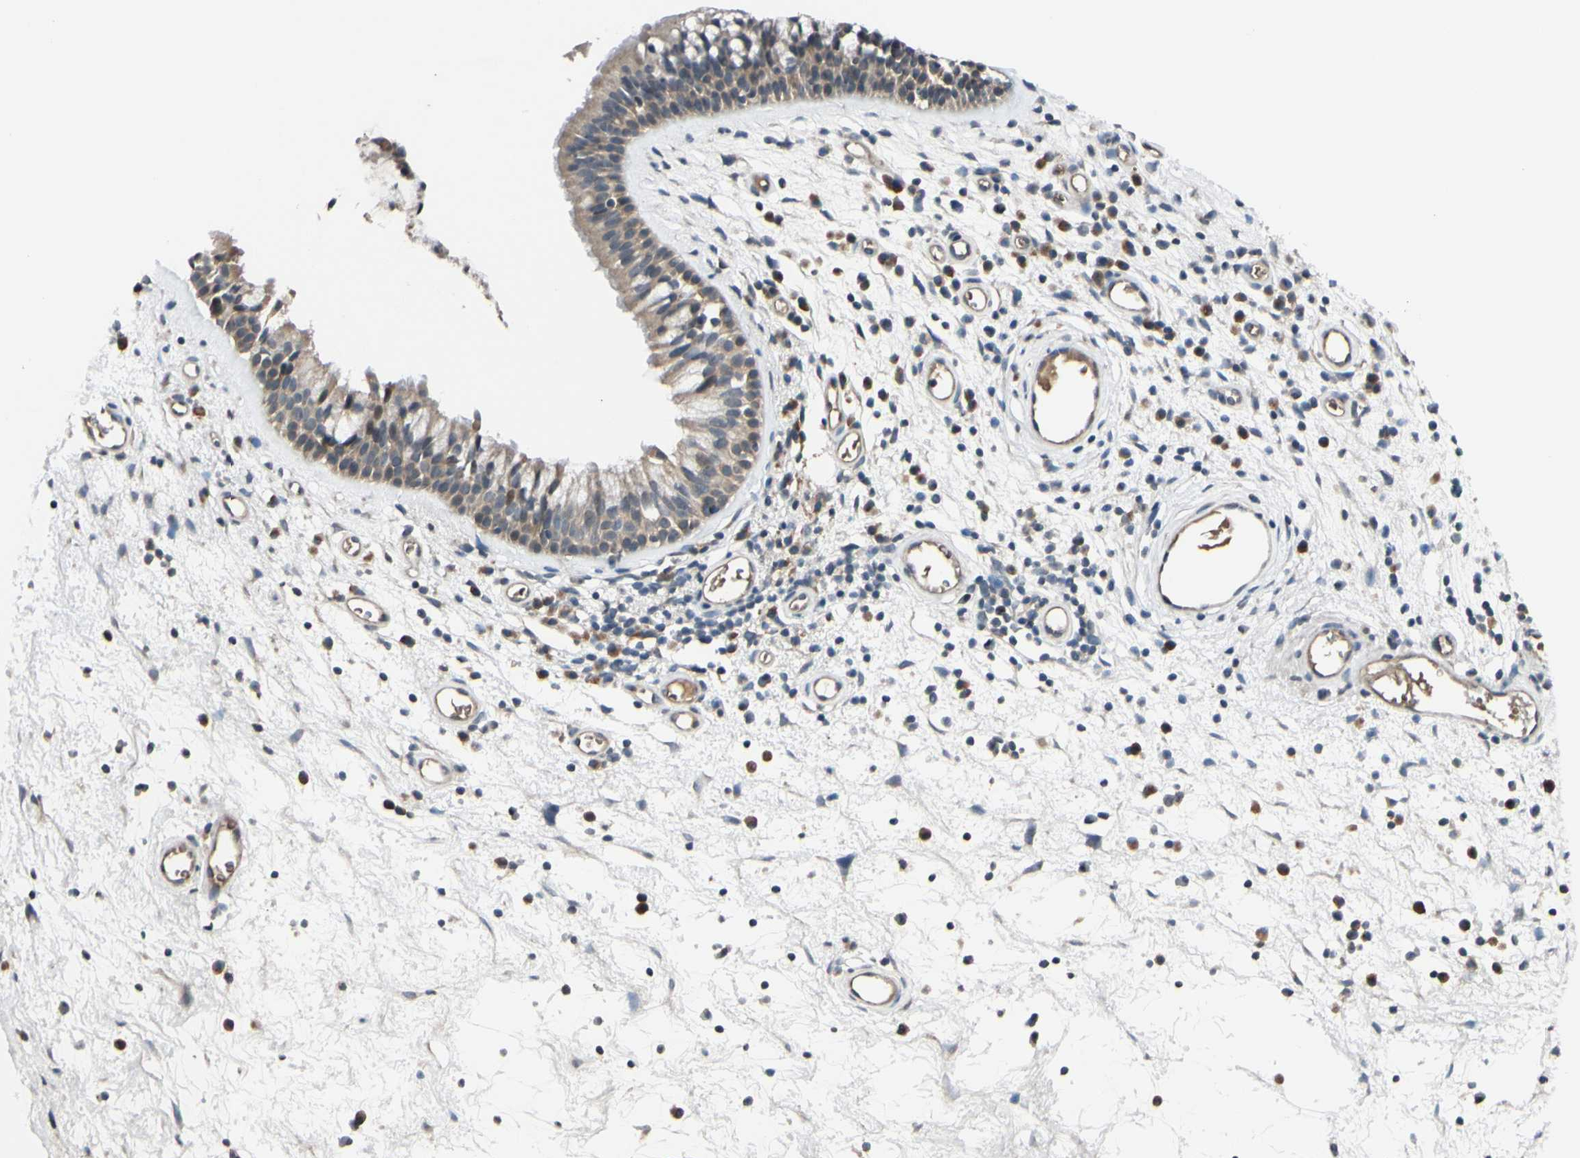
{"staining": {"intensity": "moderate", "quantity": ">75%", "location": "cytoplasmic/membranous"}, "tissue": "nasopharynx", "cell_type": "Respiratory epithelial cells", "image_type": "normal", "snomed": [{"axis": "morphology", "description": "Normal tissue, NOS"}, {"axis": "morphology", "description": "Inflammation, NOS"}, {"axis": "topography", "description": "Nasopharynx"}], "caption": "High-magnification brightfield microscopy of normal nasopharynx stained with DAB (brown) and counterstained with hematoxylin (blue). respiratory epithelial cells exhibit moderate cytoplasmic/membranous expression is appreciated in approximately>75% of cells. (IHC, brightfield microscopy, high magnification).", "gene": "FGF10", "patient": {"sex": "male", "age": 48}}